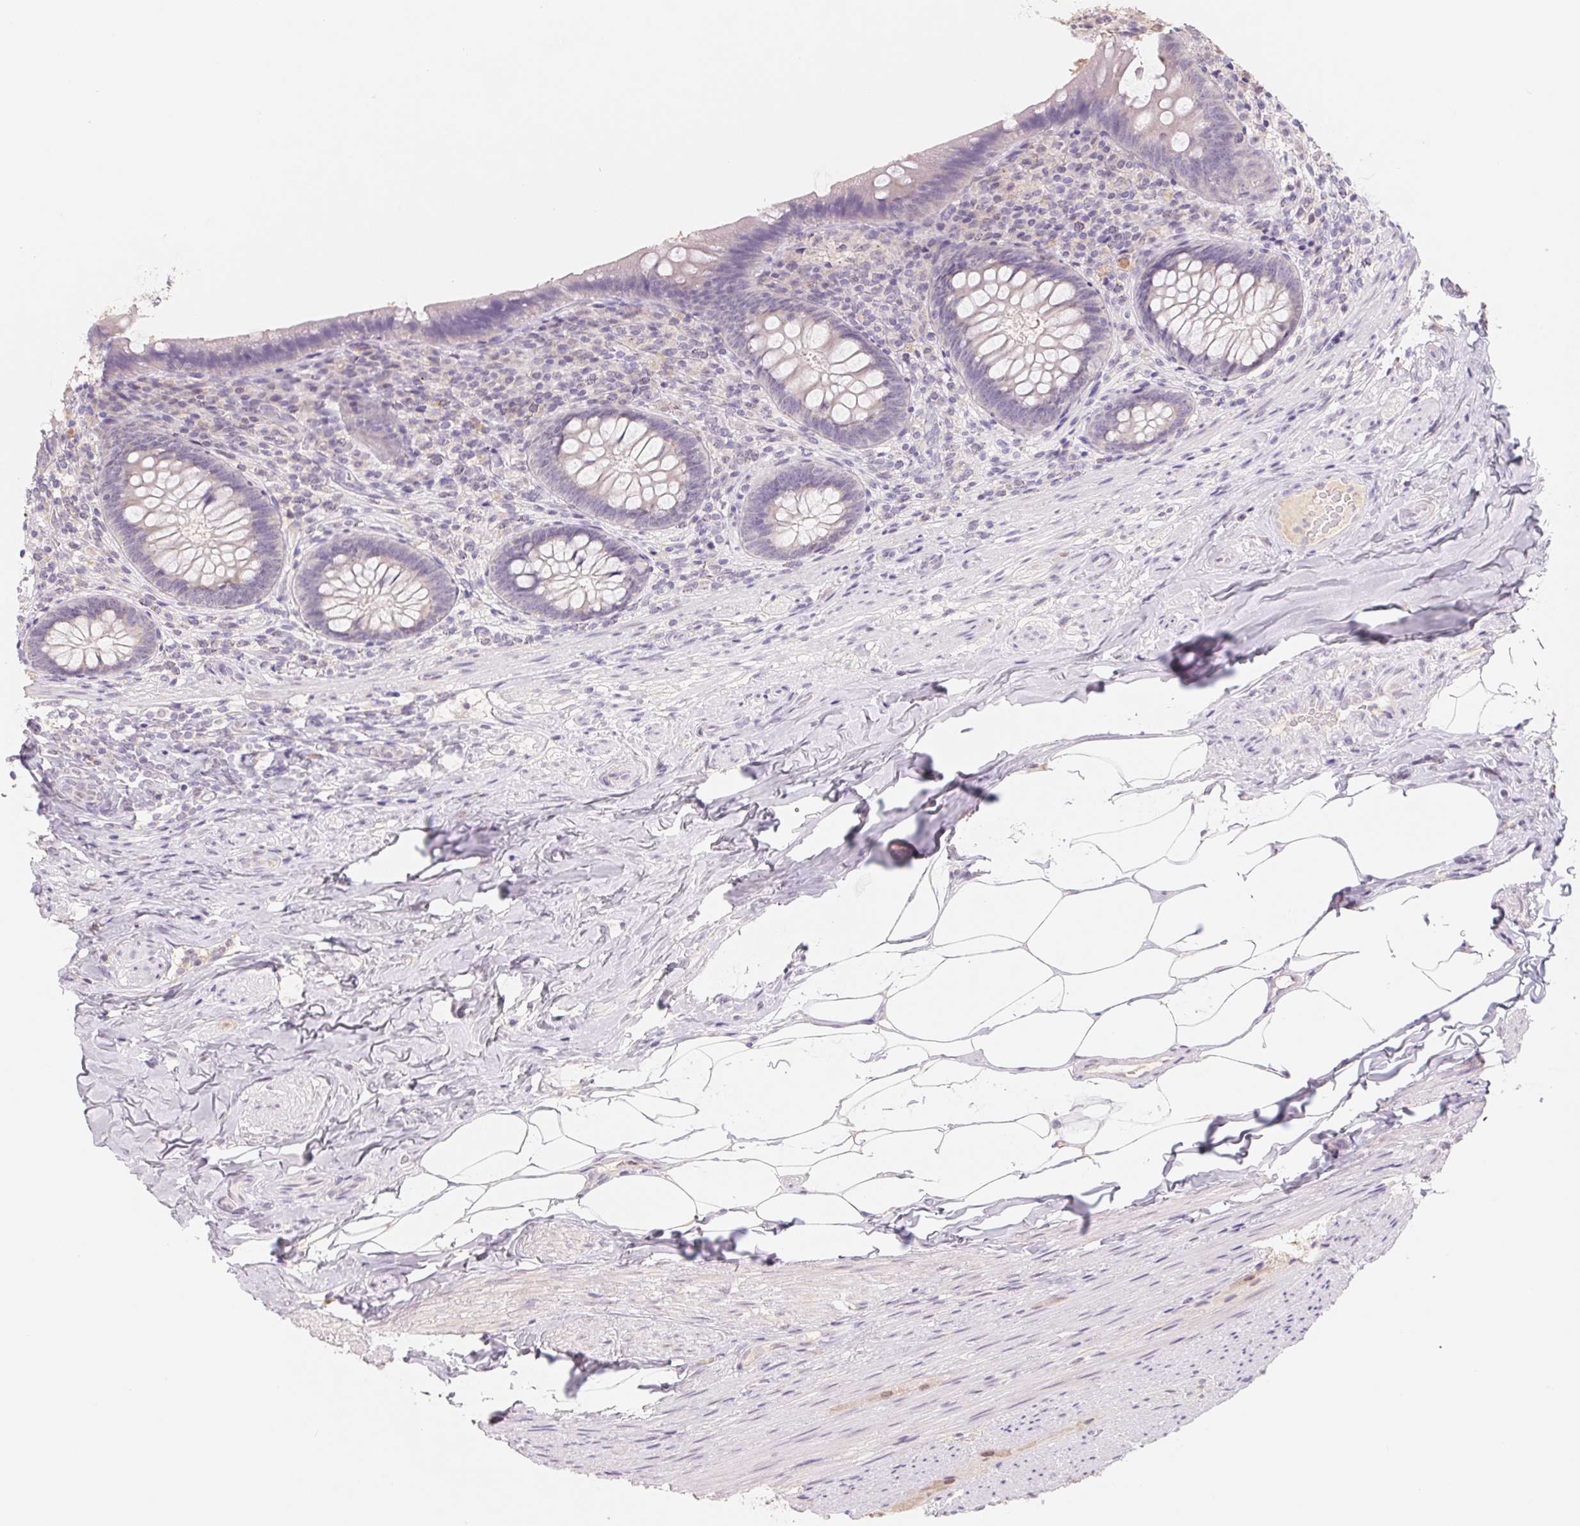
{"staining": {"intensity": "negative", "quantity": "none", "location": "none"}, "tissue": "appendix", "cell_type": "Glandular cells", "image_type": "normal", "snomed": [{"axis": "morphology", "description": "Normal tissue, NOS"}, {"axis": "topography", "description": "Appendix"}], "caption": "DAB immunohistochemical staining of benign appendix displays no significant staining in glandular cells.", "gene": "PNMA8B", "patient": {"sex": "male", "age": 47}}